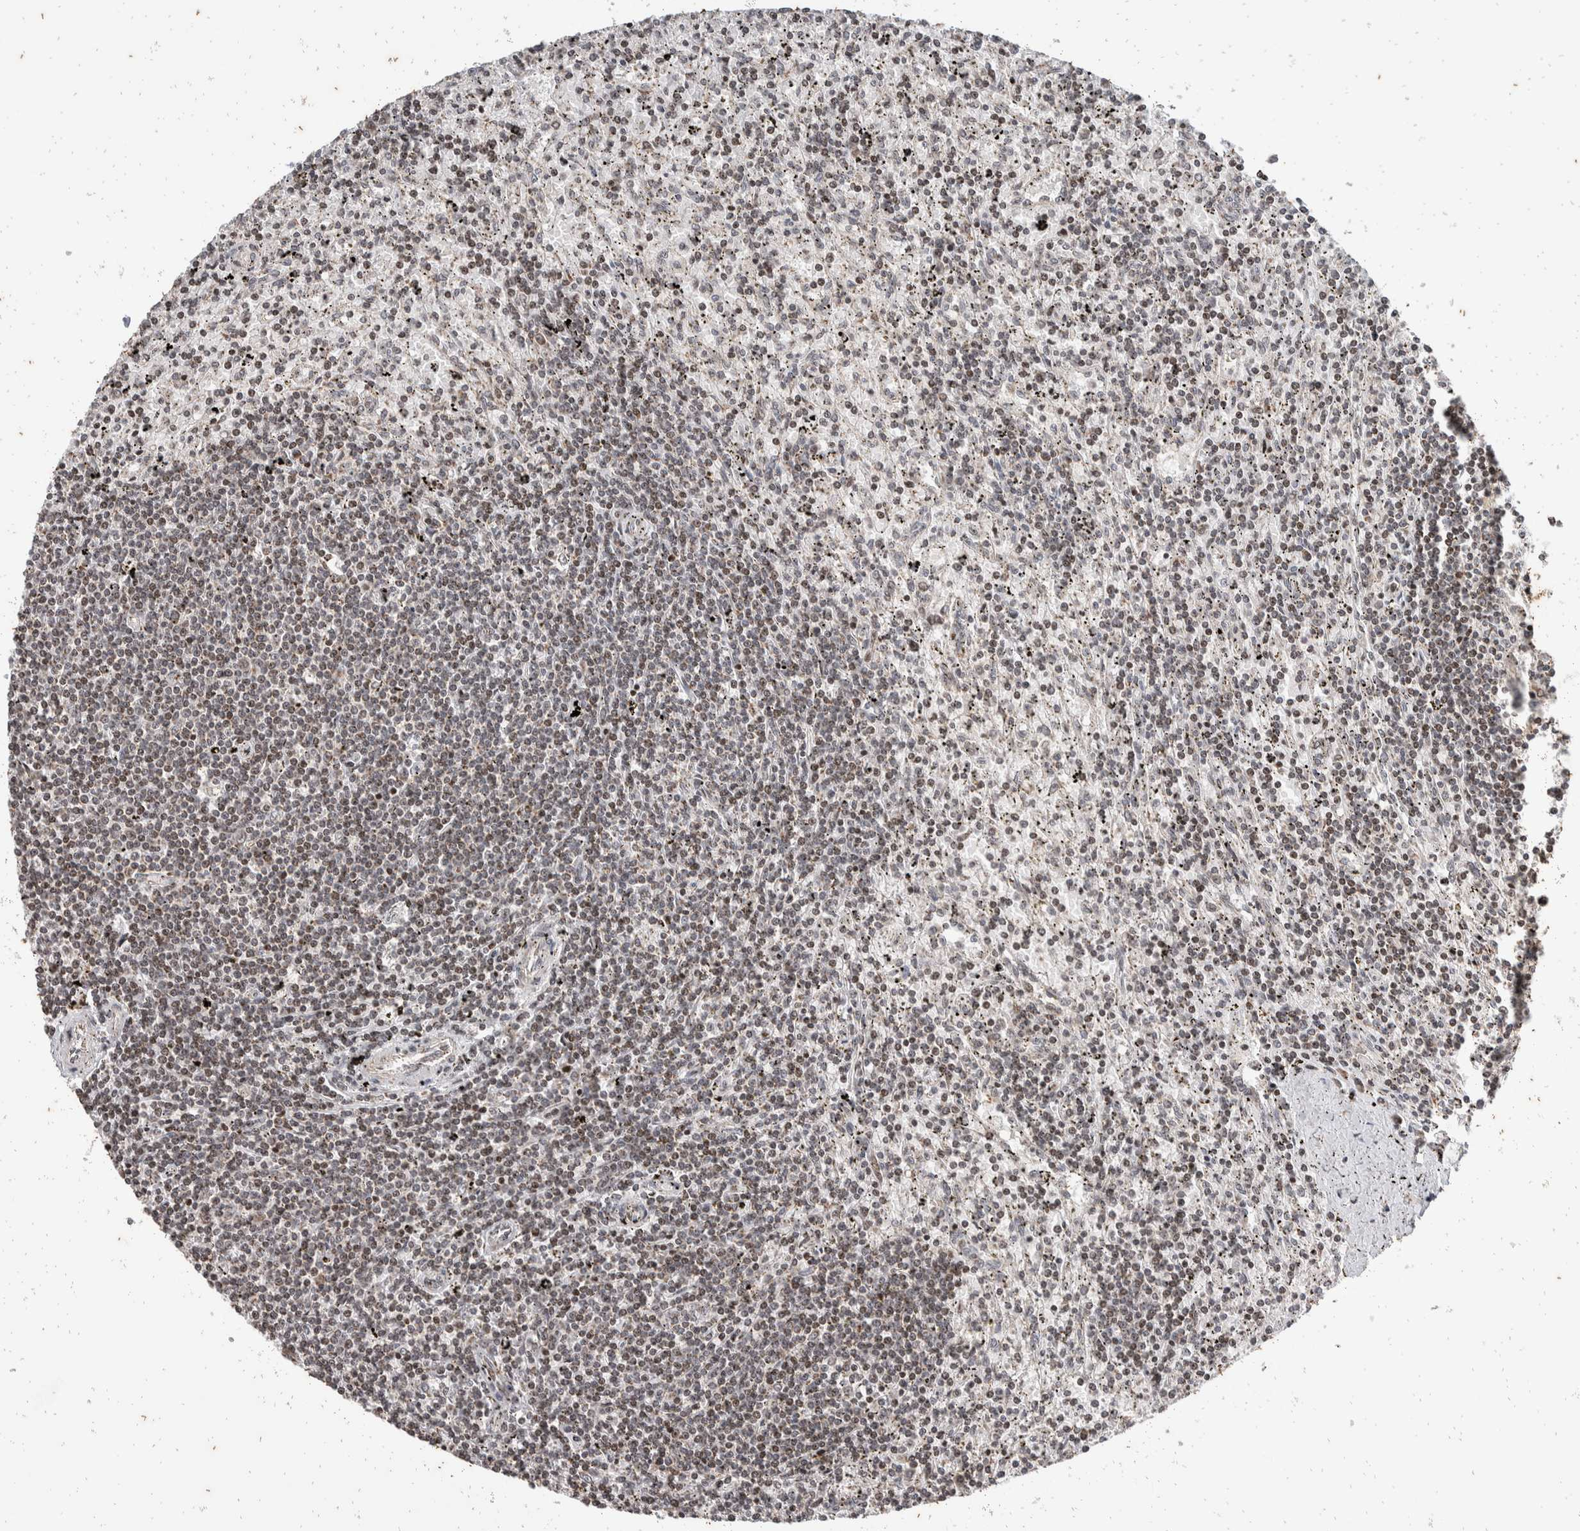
{"staining": {"intensity": "weak", "quantity": "25%-75%", "location": "nuclear"}, "tissue": "lymphoma", "cell_type": "Tumor cells", "image_type": "cancer", "snomed": [{"axis": "morphology", "description": "Malignant lymphoma, non-Hodgkin's type, Low grade"}, {"axis": "topography", "description": "Spleen"}], "caption": "There is low levels of weak nuclear expression in tumor cells of malignant lymphoma, non-Hodgkin's type (low-grade), as demonstrated by immunohistochemical staining (brown color).", "gene": "ATXN7L1", "patient": {"sex": "male", "age": 76}}